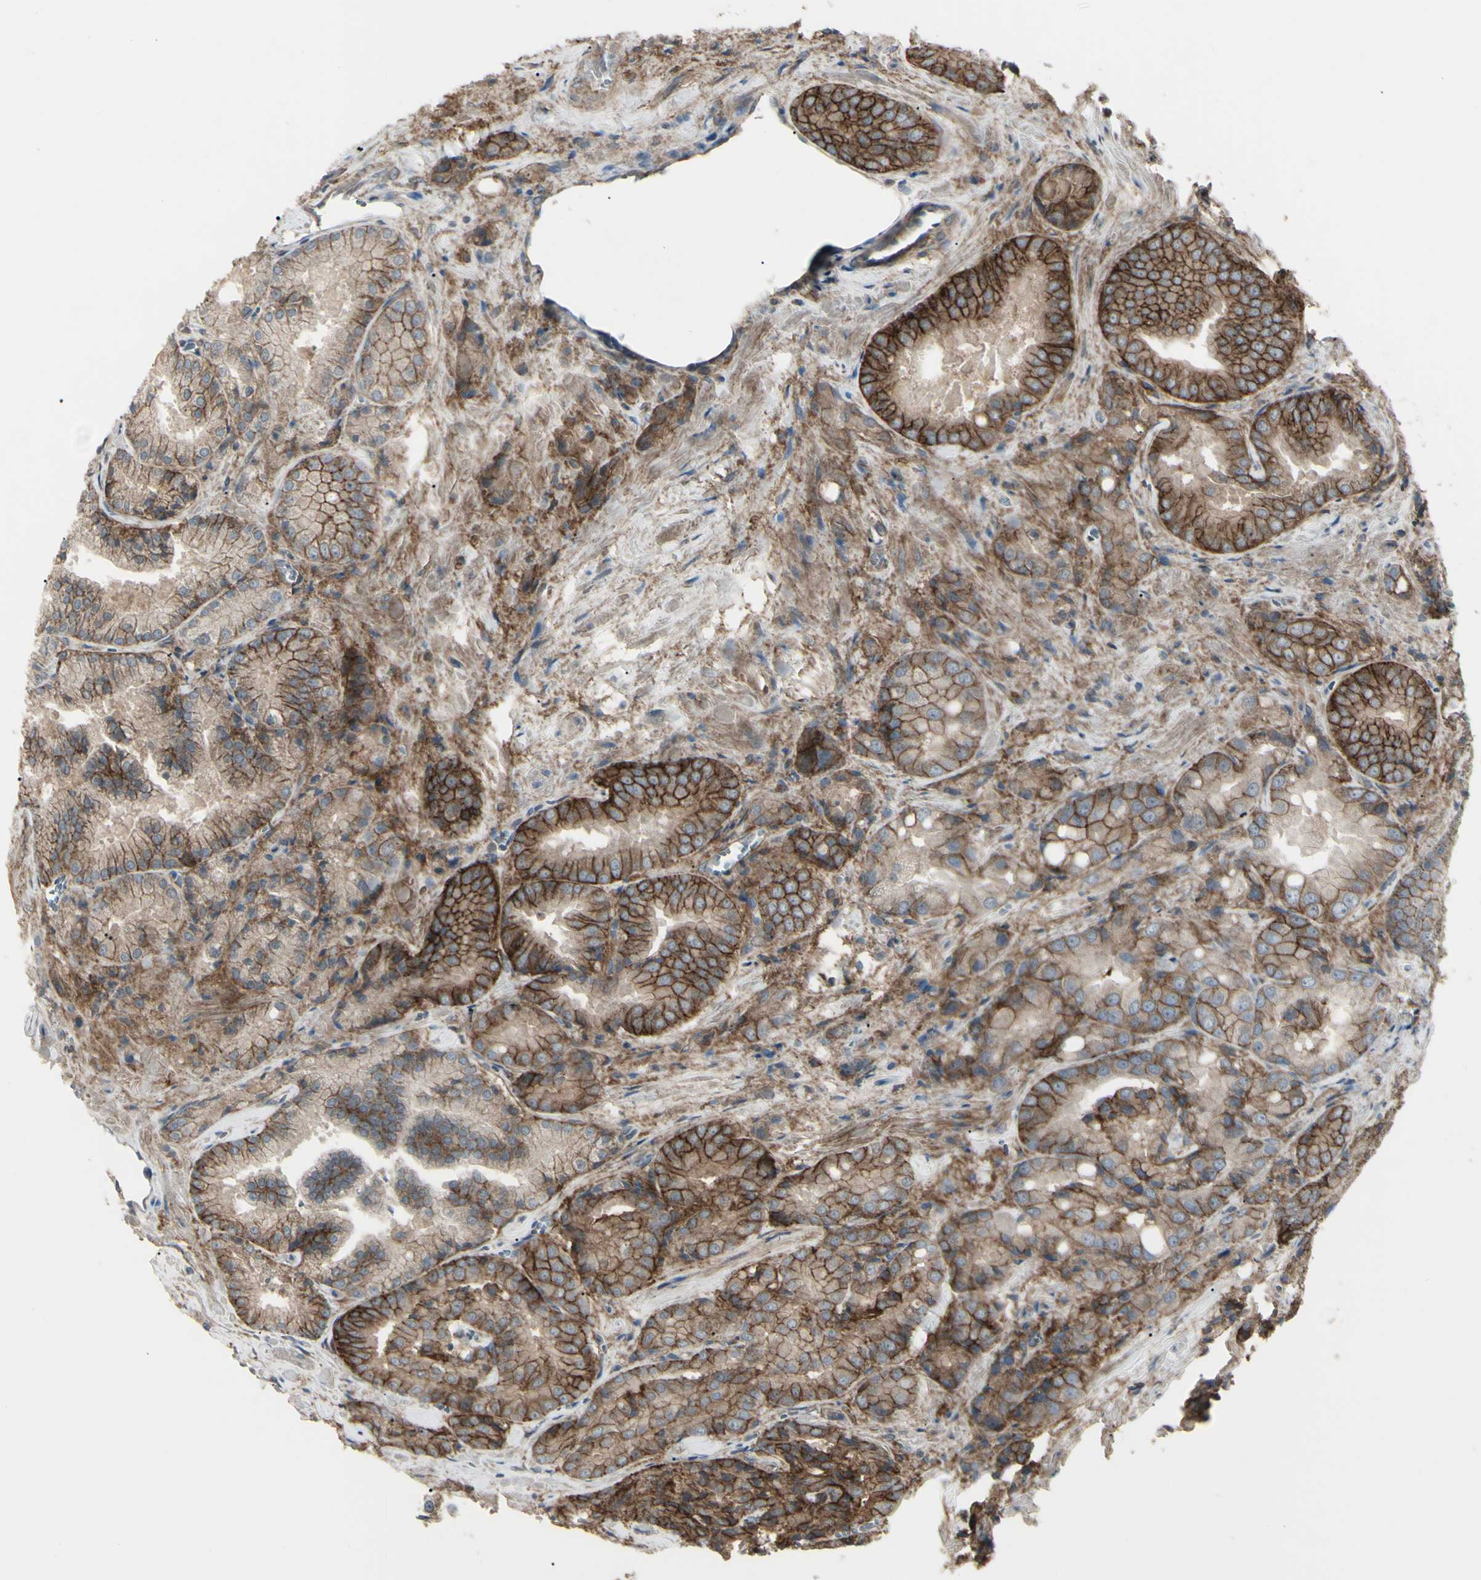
{"staining": {"intensity": "moderate", "quantity": "25%-75%", "location": "cytoplasmic/membranous"}, "tissue": "prostate cancer", "cell_type": "Tumor cells", "image_type": "cancer", "snomed": [{"axis": "morphology", "description": "Adenocarcinoma, Low grade"}, {"axis": "topography", "description": "Prostate"}], "caption": "This is a photomicrograph of immunohistochemistry staining of prostate cancer (low-grade adenocarcinoma), which shows moderate staining in the cytoplasmic/membranous of tumor cells.", "gene": "CD276", "patient": {"sex": "male", "age": 64}}